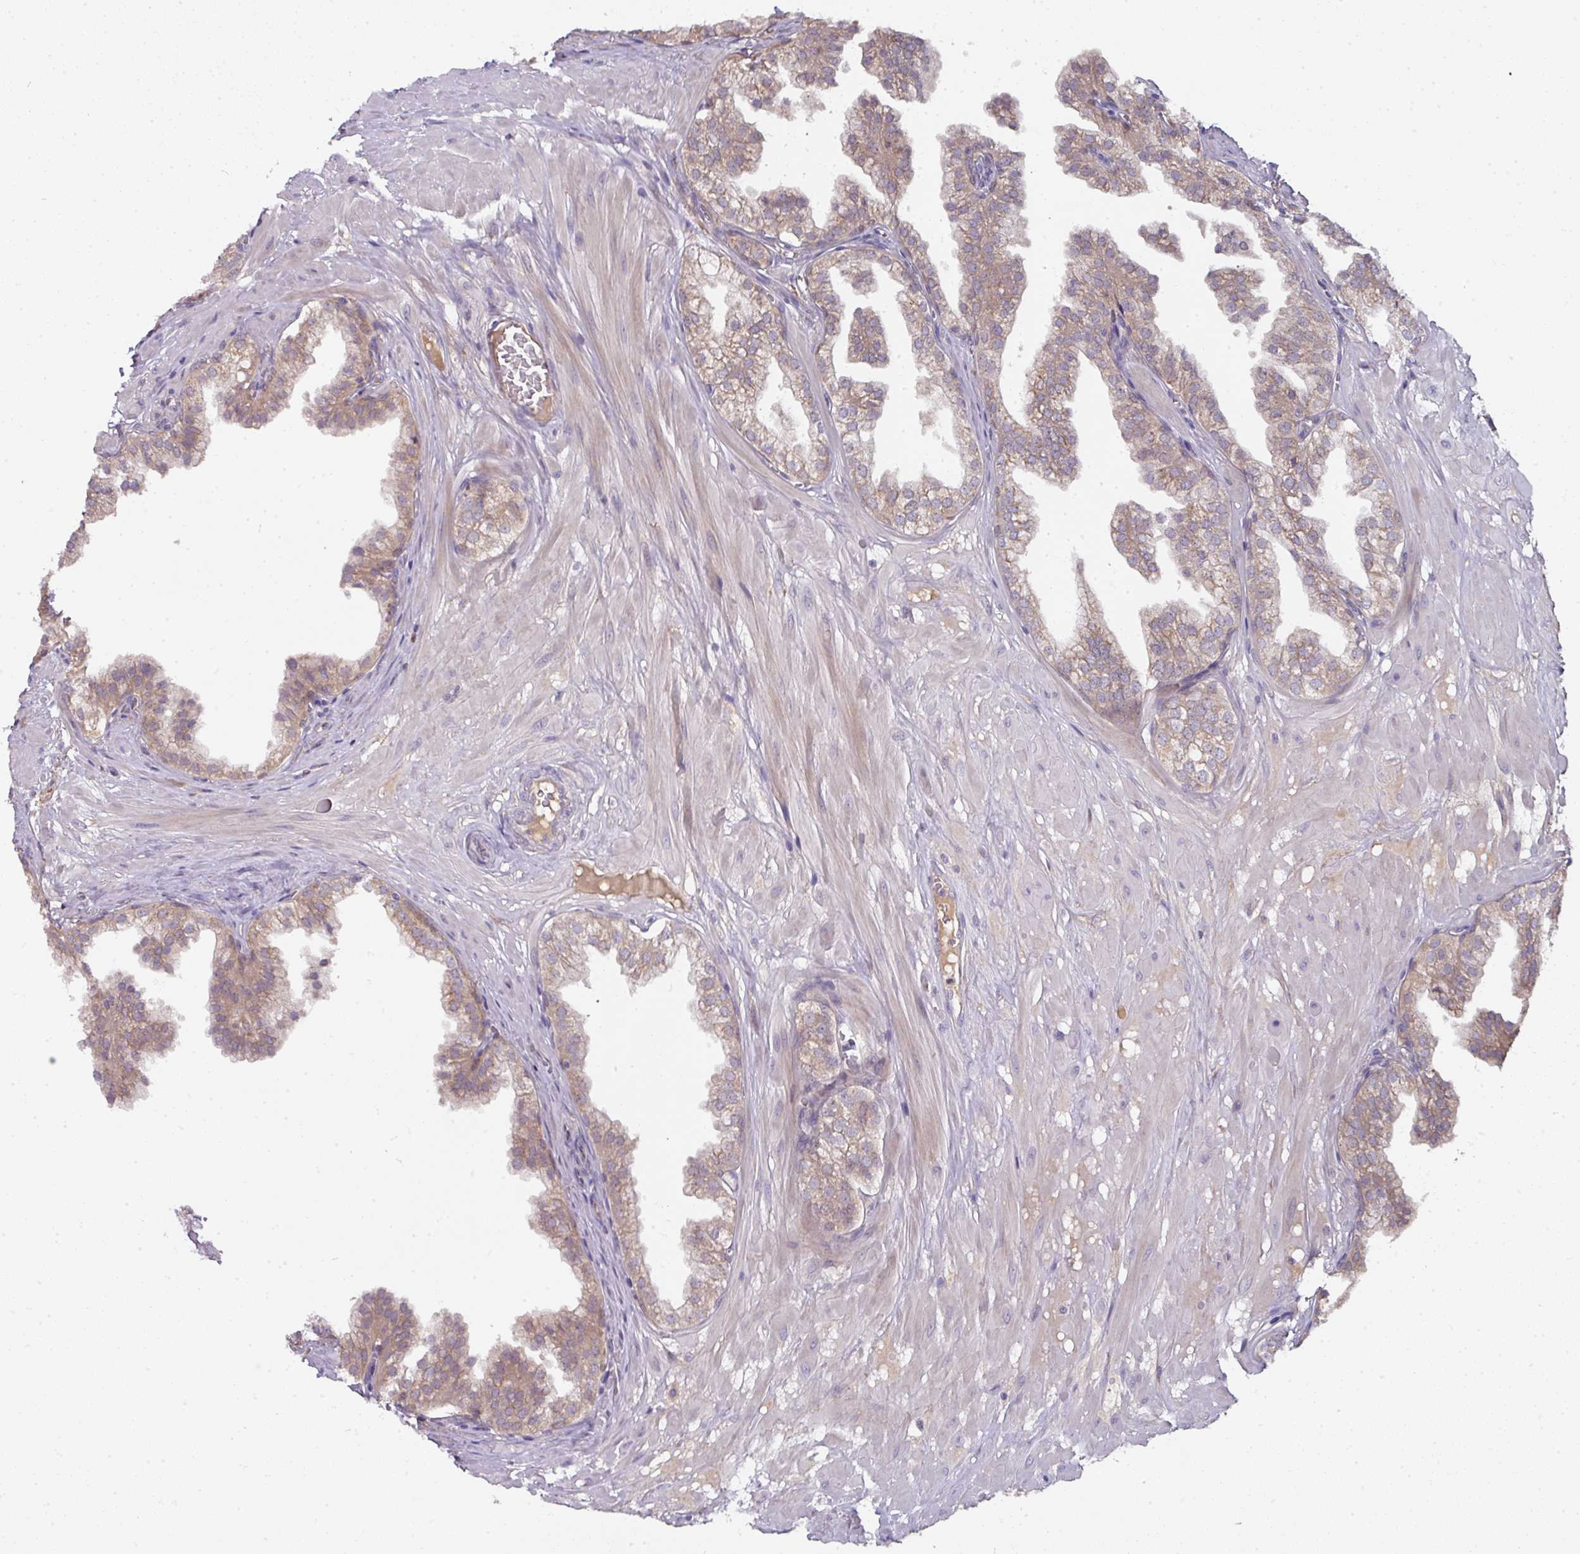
{"staining": {"intensity": "moderate", "quantity": "25%-75%", "location": "cytoplasmic/membranous"}, "tissue": "prostate", "cell_type": "Glandular cells", "image_type": "normal", "snomed": [{"axis": "morphology", "description": "Normal tissue, NOS"}, {"axis": "topography", "description": "Prostate"}, {"axis": "topography", "description": "Peripheral nerve tissue"}], "caption": "Immunohistochemistry (IHC) (DAB) staining of benign prostate exhibits moderate cytoplasmic/membranous protein positivity in about 25%-75% of glandular cells. The staining was performed using DAB (3,3'-diaminobenzidine) to visualize the protein expression in brown, while the nuclei were stained in blue with hematoxylin (Magnification: 20x).", "gene": "CTDSP2", "patient": {"sex": "male", "age": 55}}